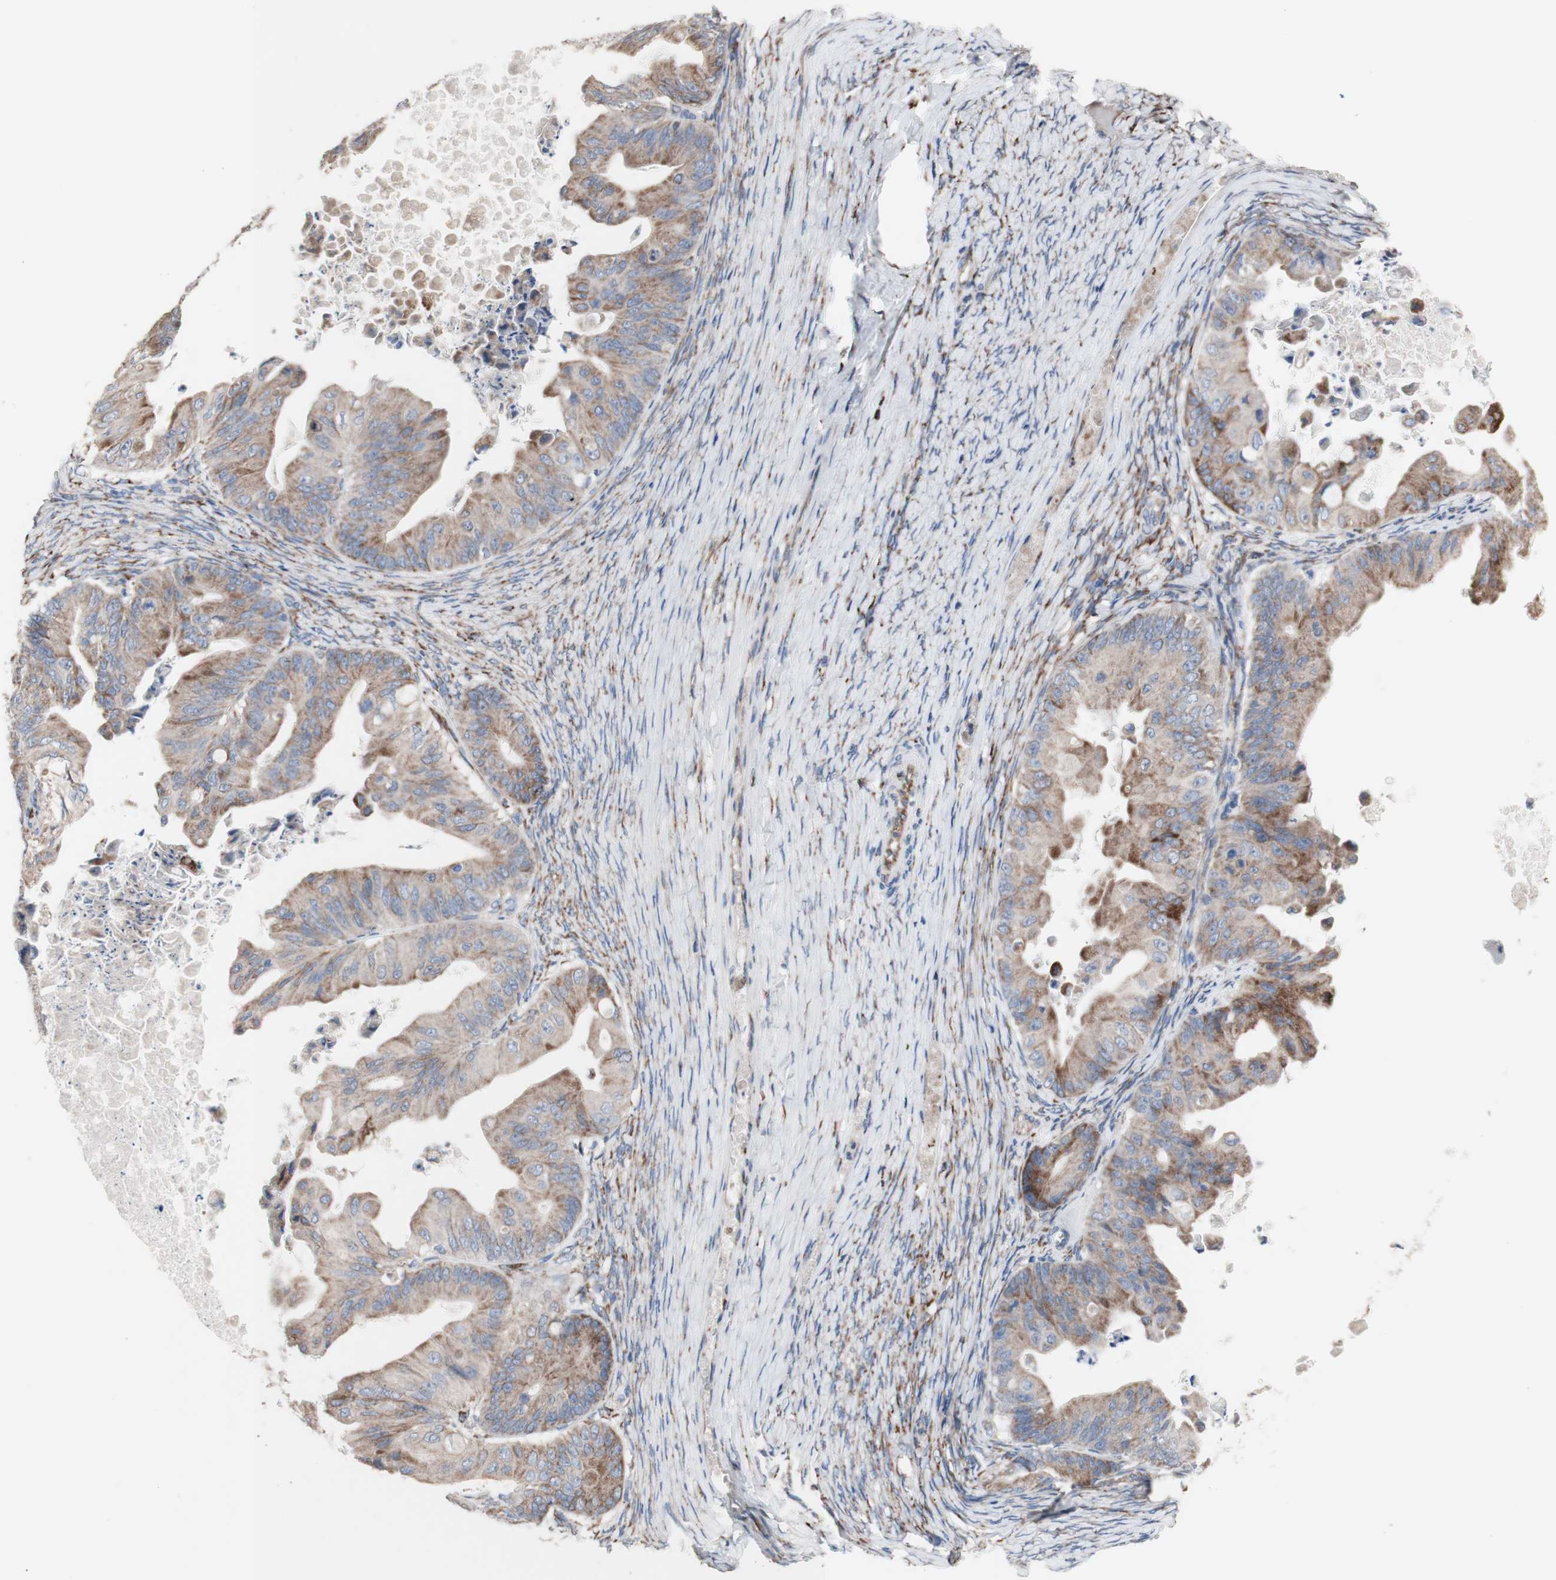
{"staining": {"intensity": "moderate", "quantity": ">75%", "location": "cytoplasmic/membranous"}, "tissue": "ovarian cancer", "cell_type": "Tumor cells", "image_type": "cancer", "snomed": [{"axis": "morphology", "description": "Cystadenocarcinoma, mucinous, NOS"}, {"axis": "topography", "description": "Ovary"}], "caption": "Ovarian cancer stained for a protein (brown) shows moderate cytoplasmic/membranous positive positivity in about >75% of tumor cells.", "gene": "AGPAT5", "patient": {"sex": "female", "age": 37}}